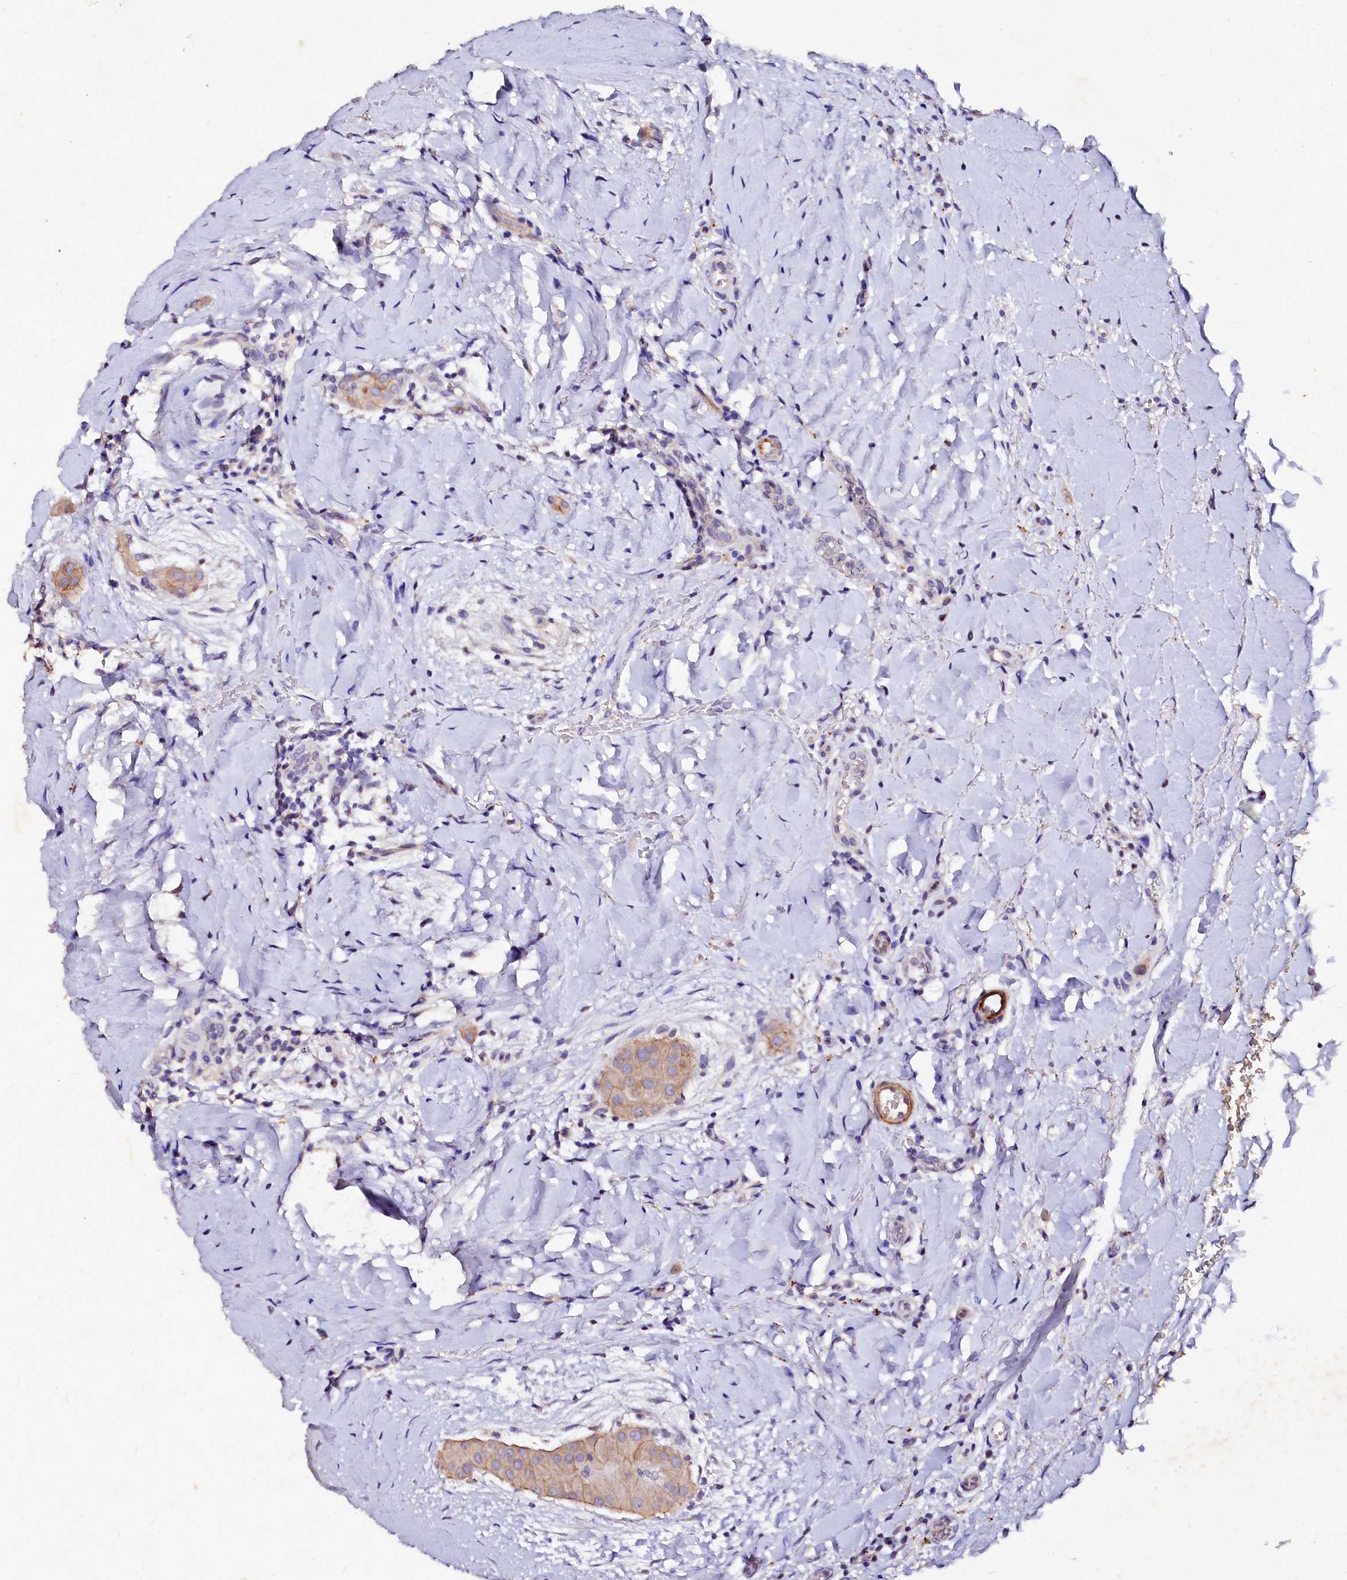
{"staining": {"intensity": "weak", "quantity": ">75%", "location": "cytoplasmic/membranous"}, "tissue": "thyroid cancer", "cell_type": "Tumor cells", "image_type": "cancer", "snomed": [{"axis": "morphology", "description": "Papillary adenocarcinoma, NOS"}, {"axis": "topography", "description": "Thyroid gland"}], "caption": "An image of human thyroid cancer stained for a protein reveals weak cytoplasmic/membranous brown staining in tumor cells.", "gene": "VPS36", "patient": {"sex": "male", "age": 33}}